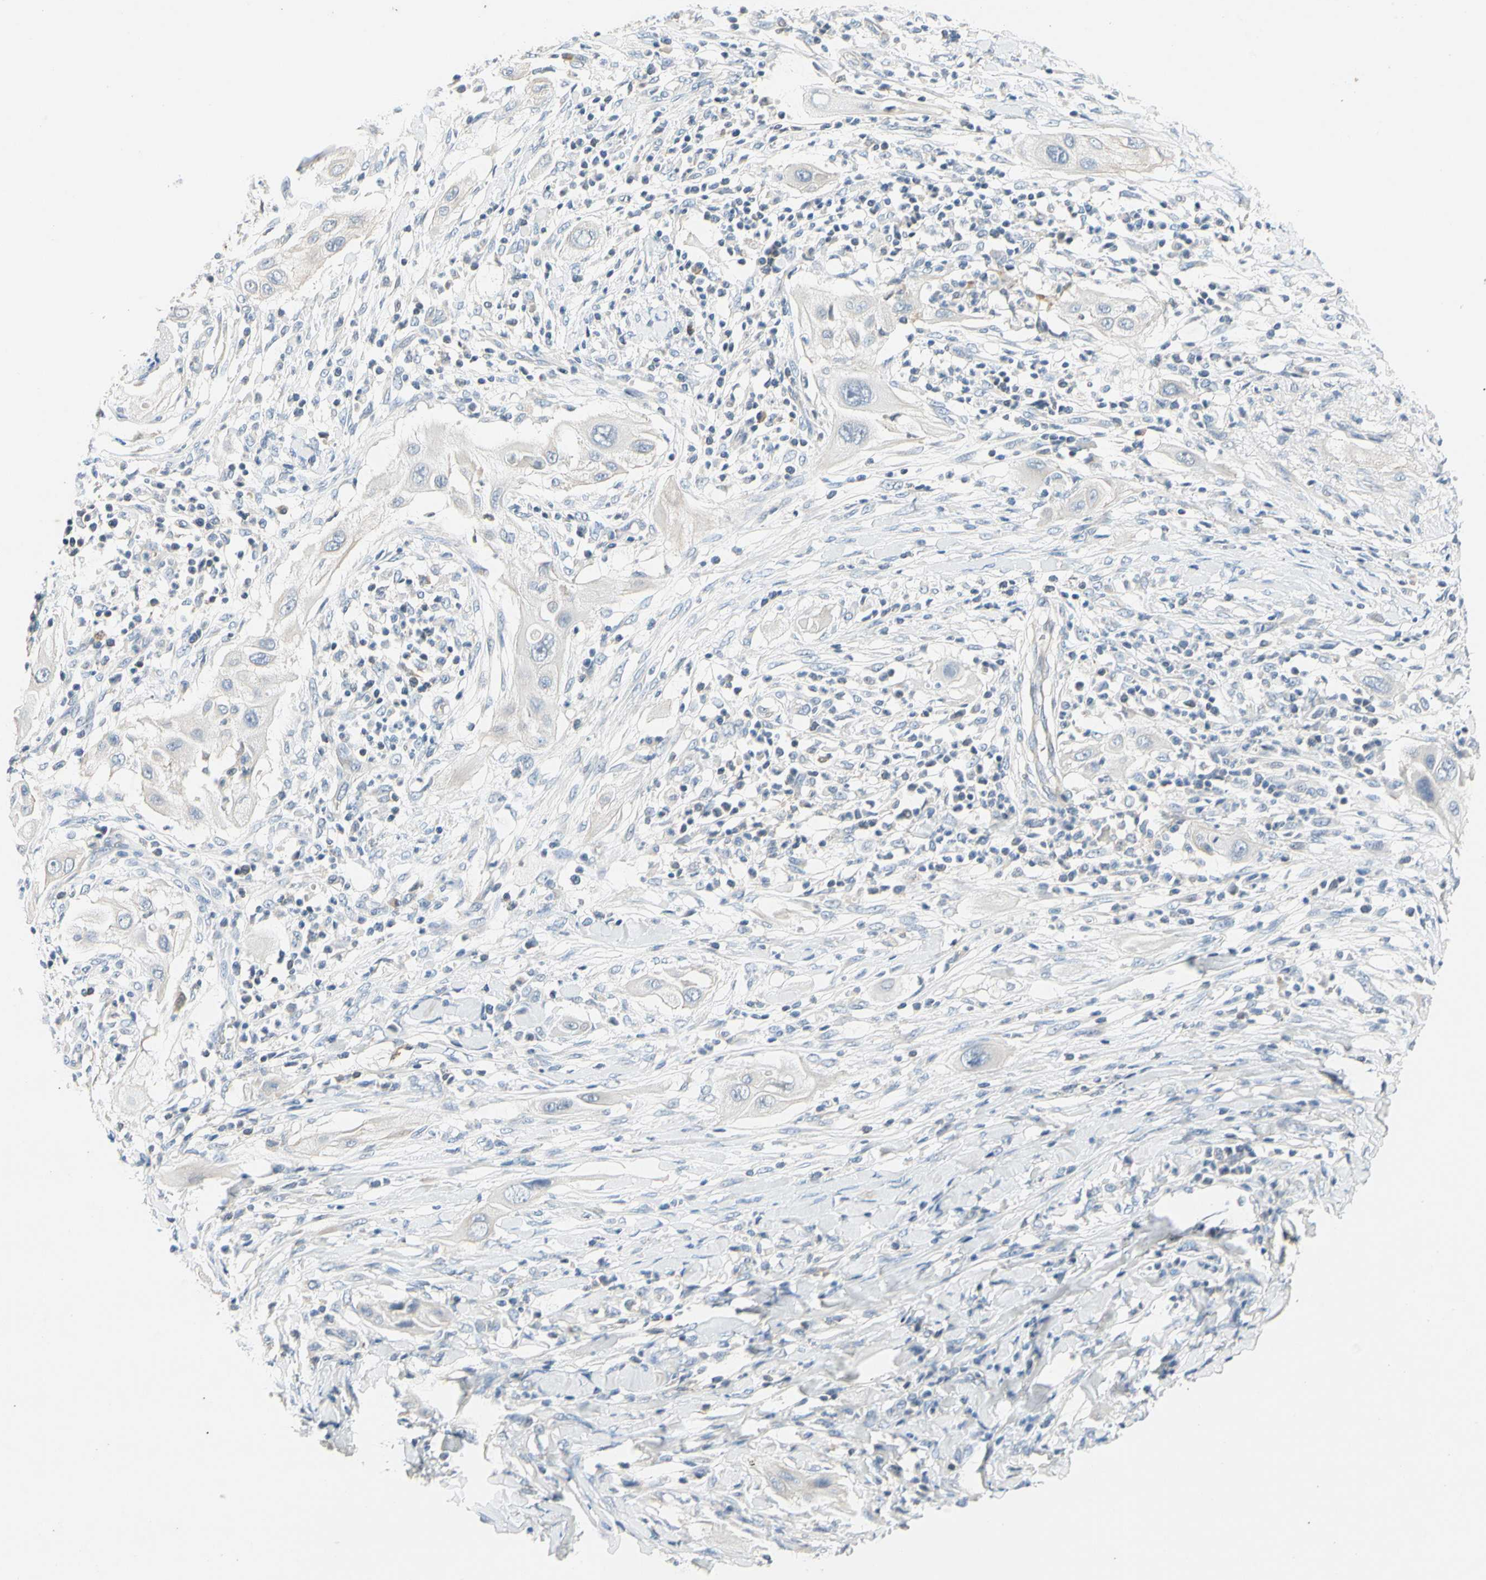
{"staining": {"intensity": "negative", "quantity": "none", "location": "none"}, "tissue": "lung cancer", "cell_type": "Tumor cells", "image_type": "cancer", "snomed": [{"axis": "morphology", "description": "Squamous cell carcinoma, NOS"}, {"axis": "topography", "description": "Lung"}], "caption": "IHC photomicrograph of human lung cancer (squamous cell carcinoma) stained for a protein (brown), which reveals no expression in tumor cells.", "gene": "CCM2L", "patient": {"sex": "female", "age": 47}}